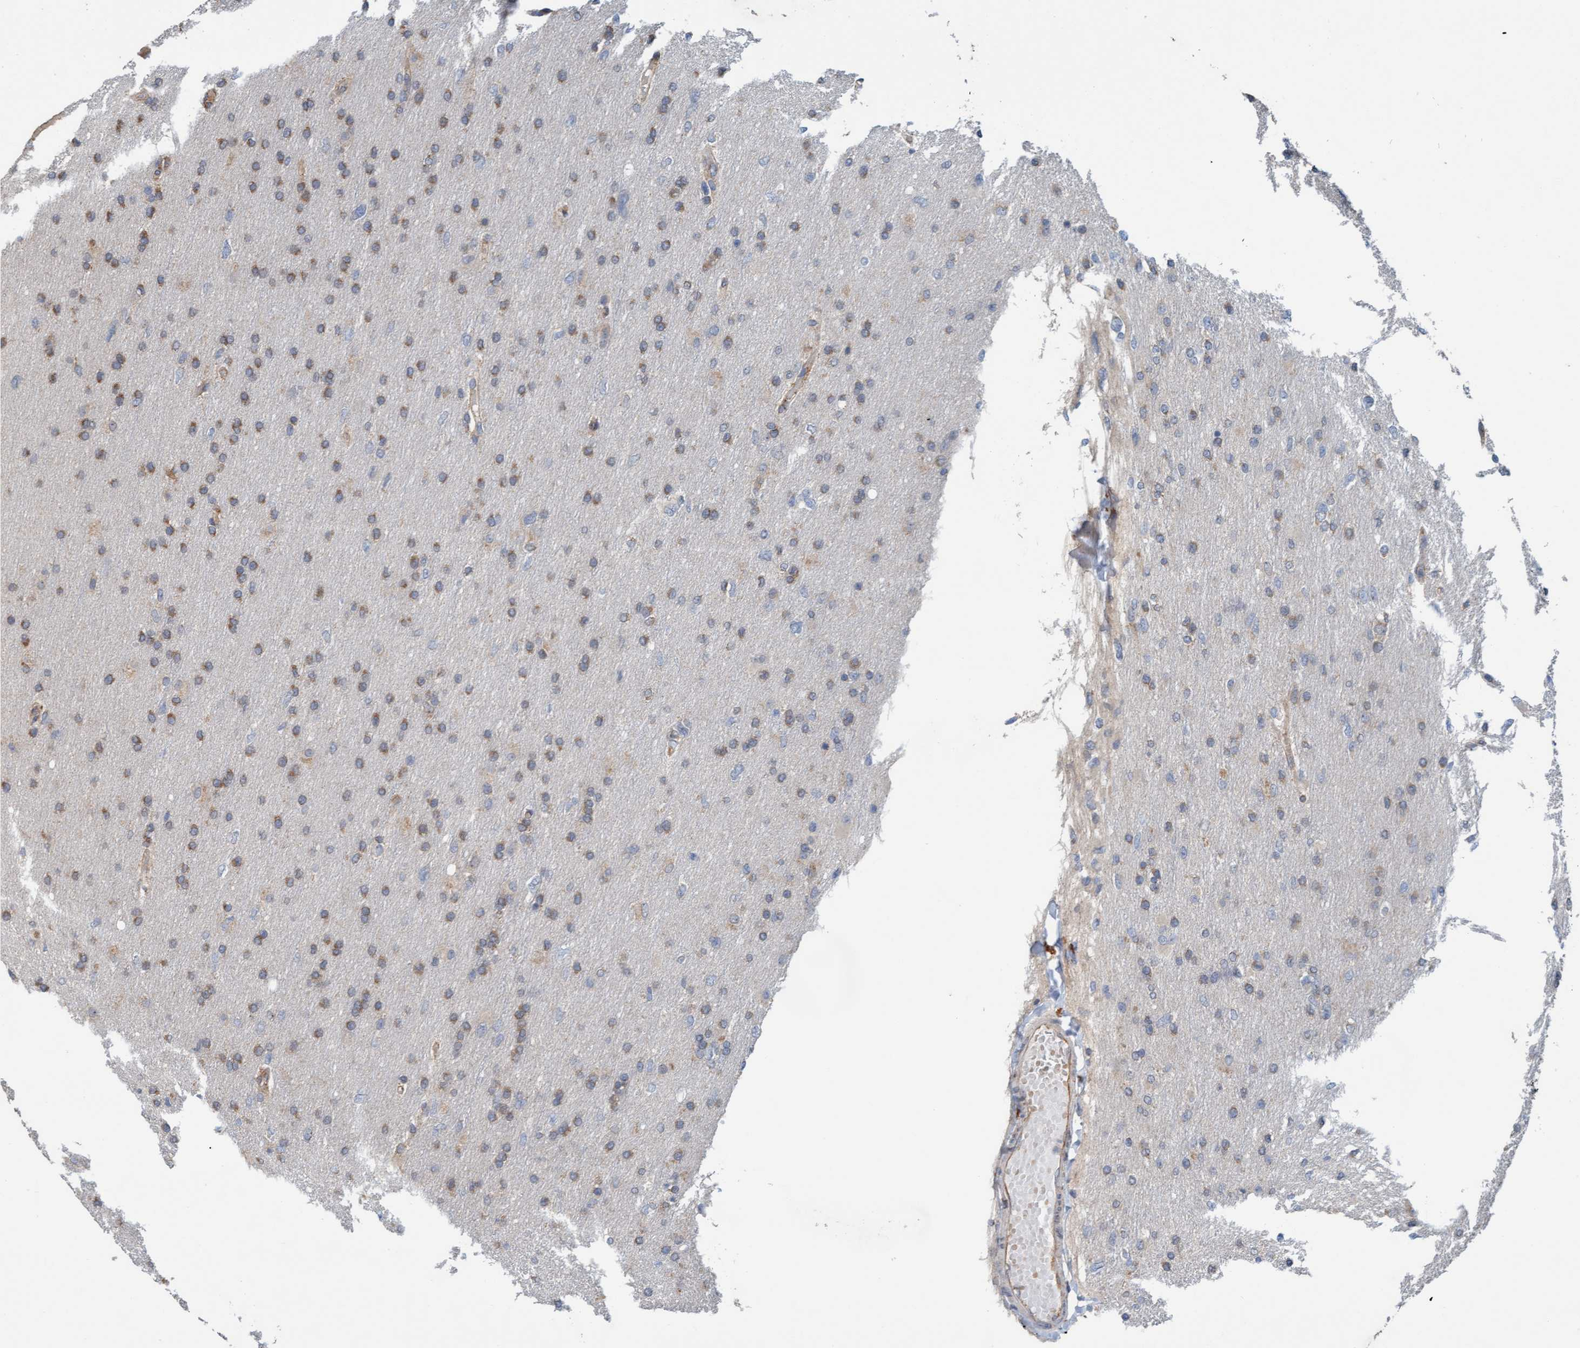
{"staining": {"intensity": "moderate", "quantity": "25%-75%", "location": "cytoplasmic/membranous"}, "tissue": "glioma", "cell_type": "Tumor cells", "image_type": "cancer", "snomed": [{"axis": "morphology", "description": "Glioma, malignant, High grade"}, {"axis": "topography", "description": "Cerebral cortex"}], "caption": "A high-resolution image shows immunohistochemistry staining of glioma, which demonstrates moderate cytoplasmic/membranous positivity in about 25%-75% of tumor cells.", "gene": "ZNF566", "patient": {"sex": "female", "age": 36}}